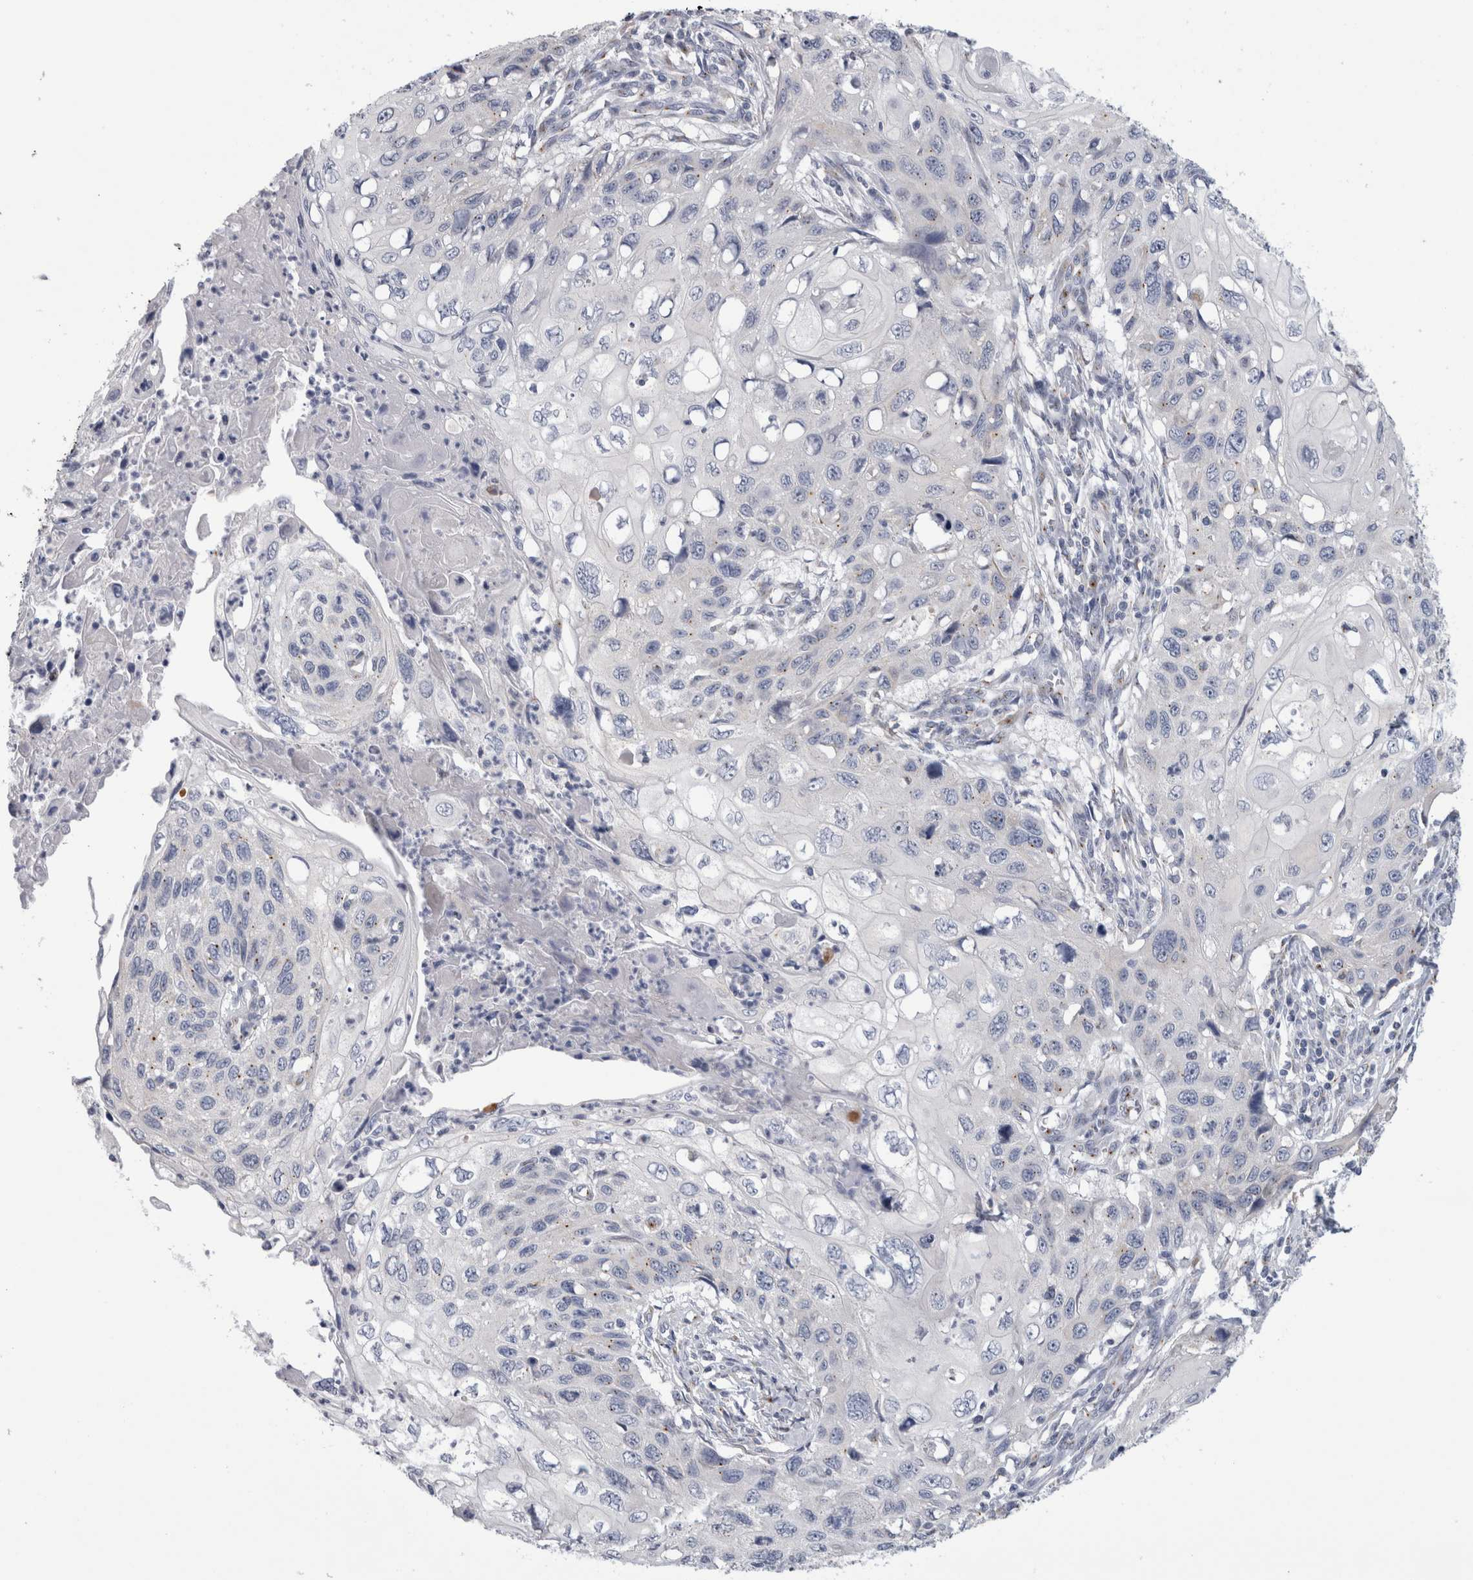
{"staining": {"intensity": "negative", "quantity": "none", "location": "none"}, "tissue": "cervical cancer", "cell_type": "Tumor cells", "image_type": "cancer", "snomed": [{"axis": "morphology", "description": "Squamous cell carcinoma, NOS"}, {"axis": "topography", "description": "Cervix"}], "caption": "This image is of cervical cancer (squamous cell carcinoma) stained with immunohistochemistry (IHC) to label a protein in brown with the nuclei are counter-stained blue. There is no expression in tumor cells.", "gene": "AKAP9", "patient": {"sex": "female", "age": 70}}